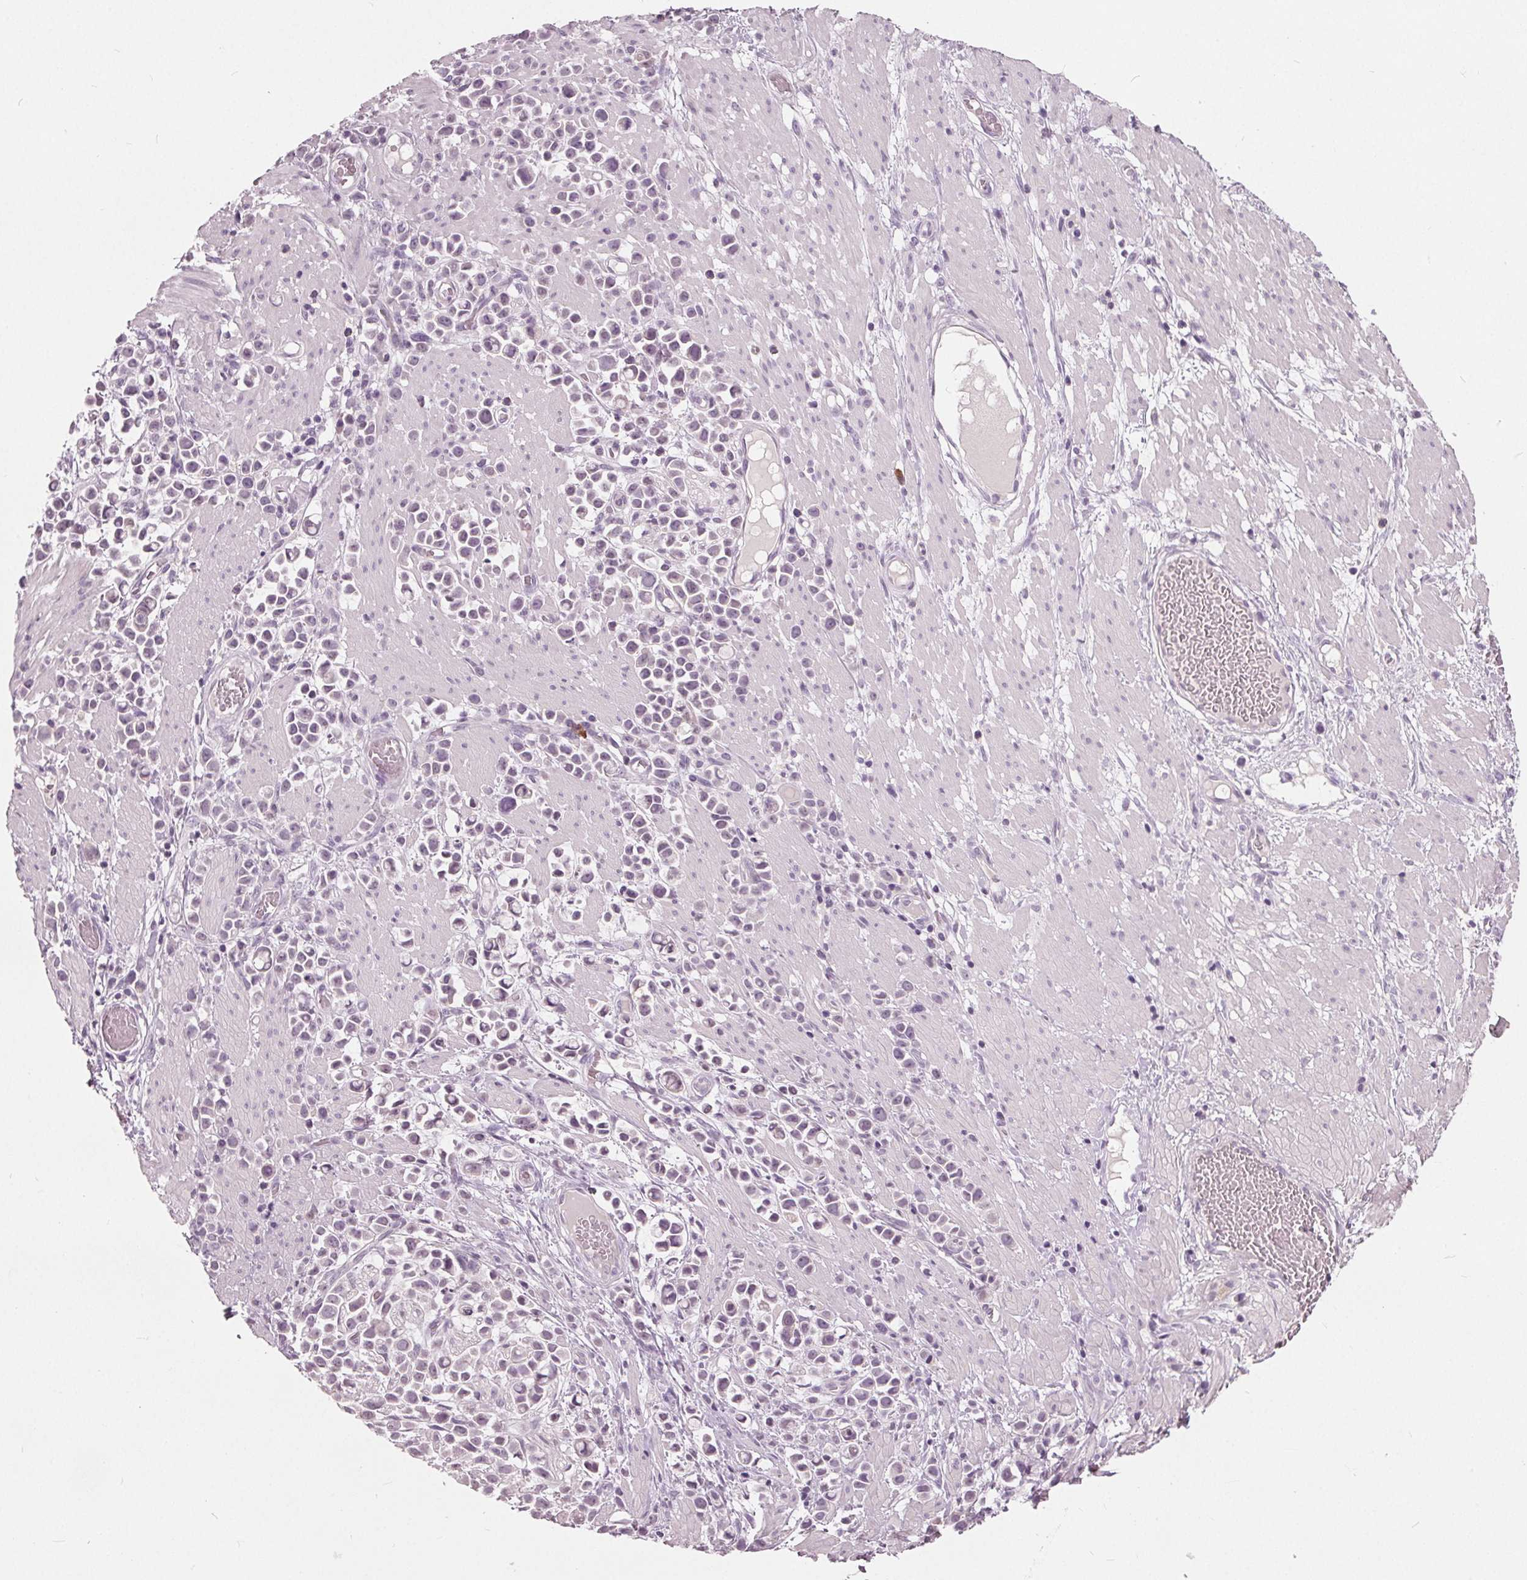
{"staining": {"intensity": "negative", "quantity": "none", "location": "none"}, "tissue": "stomach cancer", "cell_type": "Tumor cells", "image_type": "cancer", "snomed": [{"axis": "morphology", "description": "Adenocarcinoma, NOS"}, {"axis": "topography", "description": "Stomach"}], "caption": "Immunohistochemistry of stomach cancer exhibits no positivity in tumor cells.", "gene": "TKFC", "patient": {"sex": "male", "age": 82}}